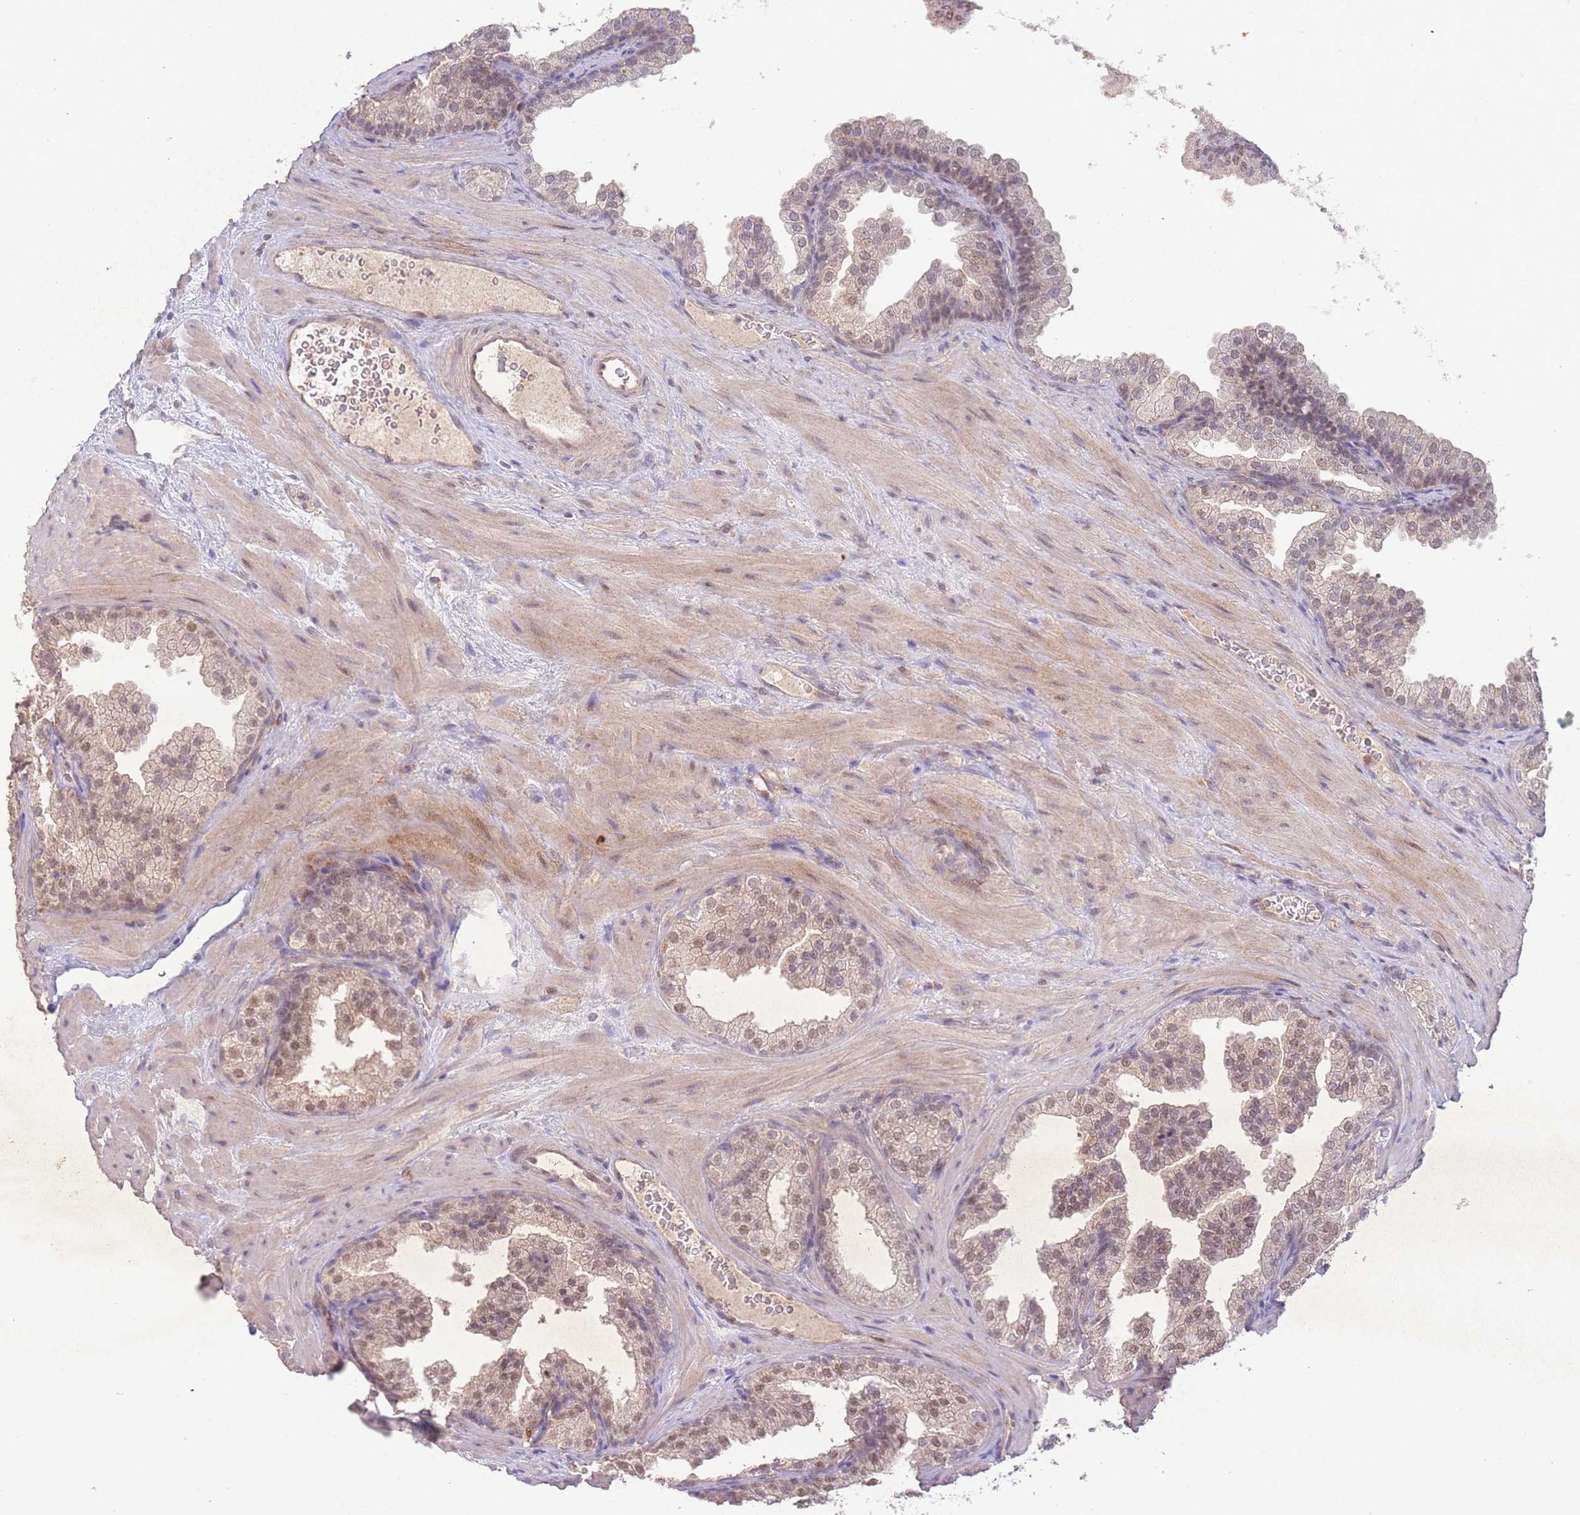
{"staining": {"intensity": "weak", "quantity": "25%-75%", "location": "nuclear"}, "tissue": "prostate", "cell_type": "Glandular cells", "image_type": "normal", "snomed": [{"axis": "morphology", "description": "Normal tissue, NOS"}, {"axis": "topography", "description": "Prostate"}], "caption": "This photomicrograph shows normal prostate stained with IHC to label a protein in brown. The nuclear of glandular cells show weak positivity for the protein. Nuclei are counter-stained blue.", "gene": "RNF144B", "patient": {"sex": "male", "age": 37}}